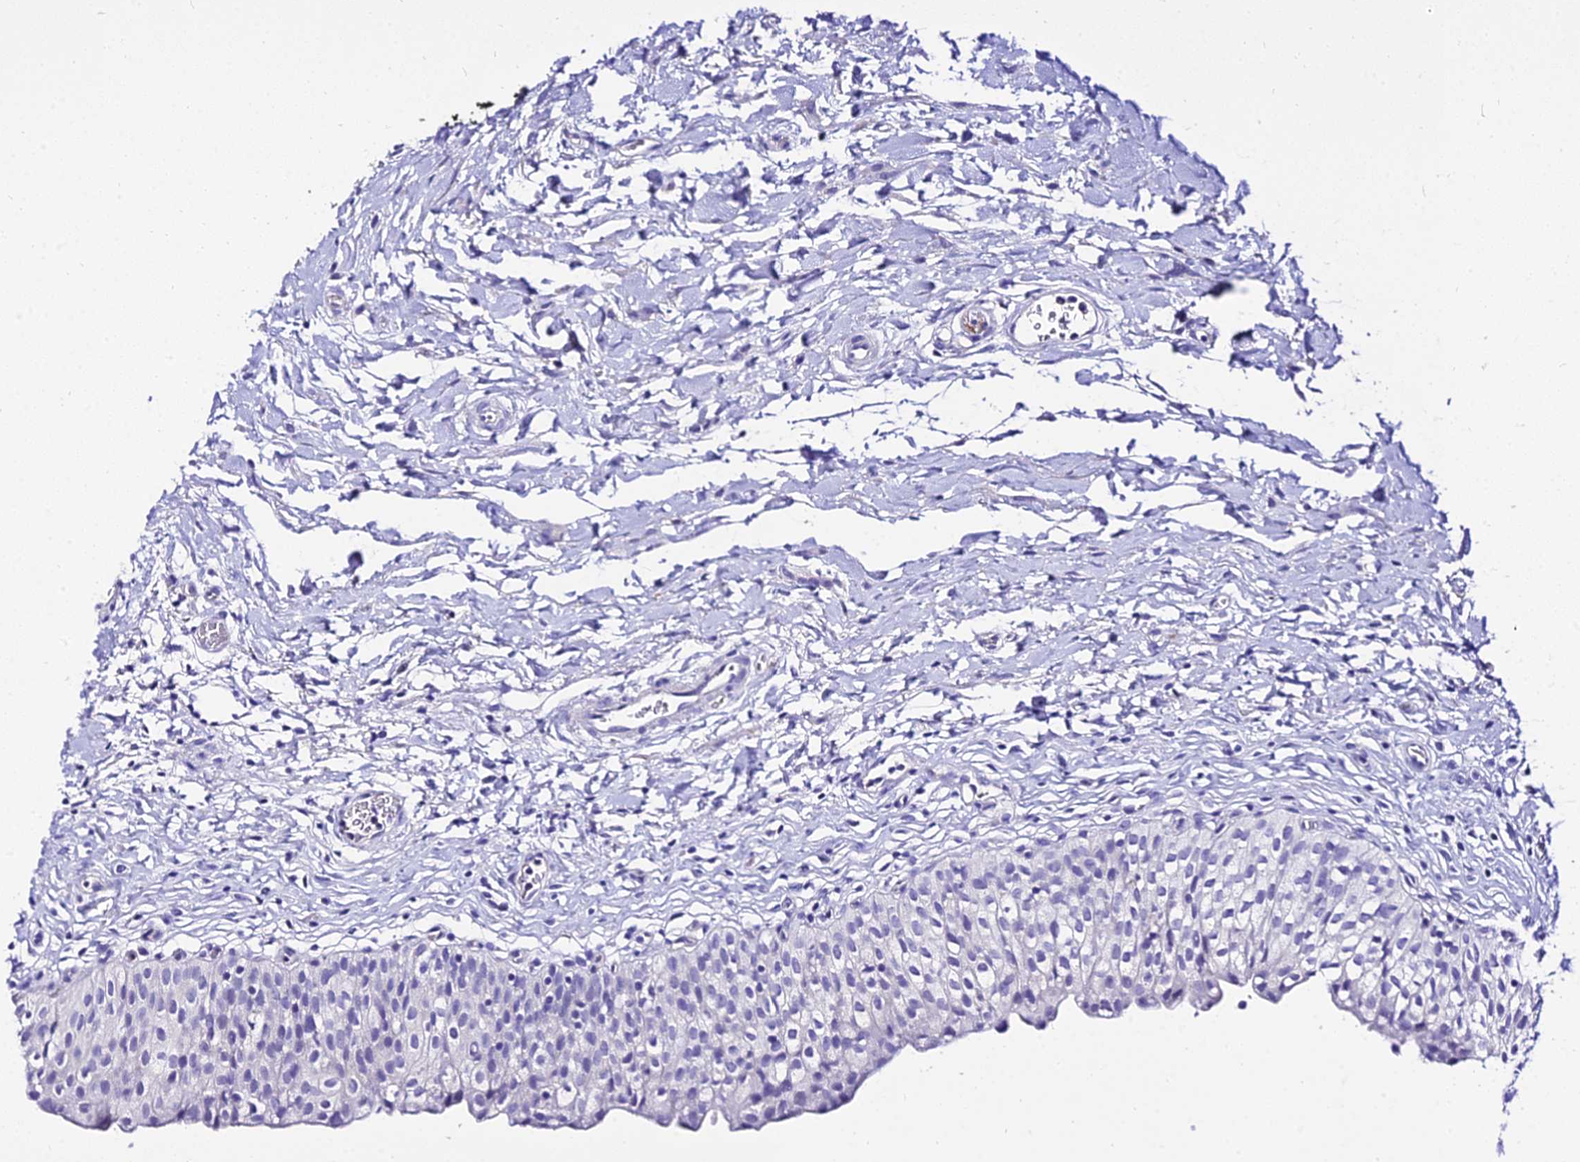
{"staining": {"intensity": "negative", "quantity": "none", "location": "none"}, "tissue": "urinary bladder", "cell_type": "Urothelial cells", "image_type": "normal", "snomed": [{"axis": "morphology", "description": "Normal tissue, NOS"}, {"axis": "topography", "description": "Urinary bladder"}], "caption": "Urothelial cells show no significant protein expression in normal urinary bladder. Brightfield microscopy of immunohistochemistry stained with DAB (brown) and hematoxylin (blue), captured at high magnification.", "gene": "DEFB106A", "patient": {"sex": "male", "age": 55}}